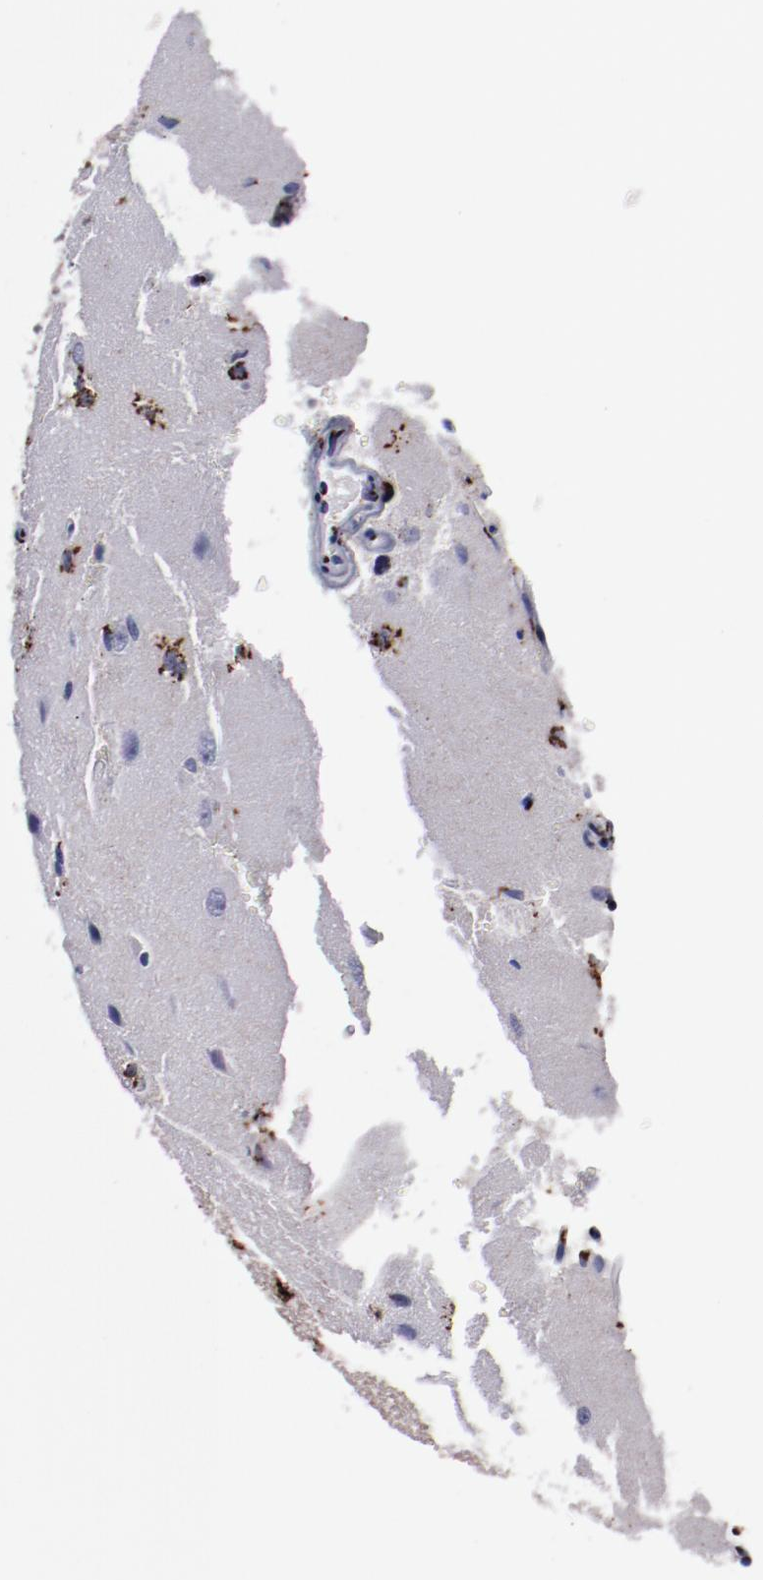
{"staining": {"intensity": "strong", "quantity": ">75%", "location": "cytoplasmic/membranous"}, "tissue": "glioma", "cell_type": "Tumor cells", "image_type": "cancer", "snomed": [{"axis": "morphology", "description": "Glioma, malignant, Low grade"}, {"axis": "topography", "description": "Cerebral cortex"}], "caption": "Immunohistochemical staining of malignant glioma (low-grade) reveals high levels of strong cytoplasmic/membranous protein staining in approximately >75% of tumor cells. The staining is performed using DAB brown chromogen to label protein expression. The nuclei are counter-stained blue using hematoxylin.", "gene": "GOLIM4", "patient": {"sex": "female", "age": 47}}